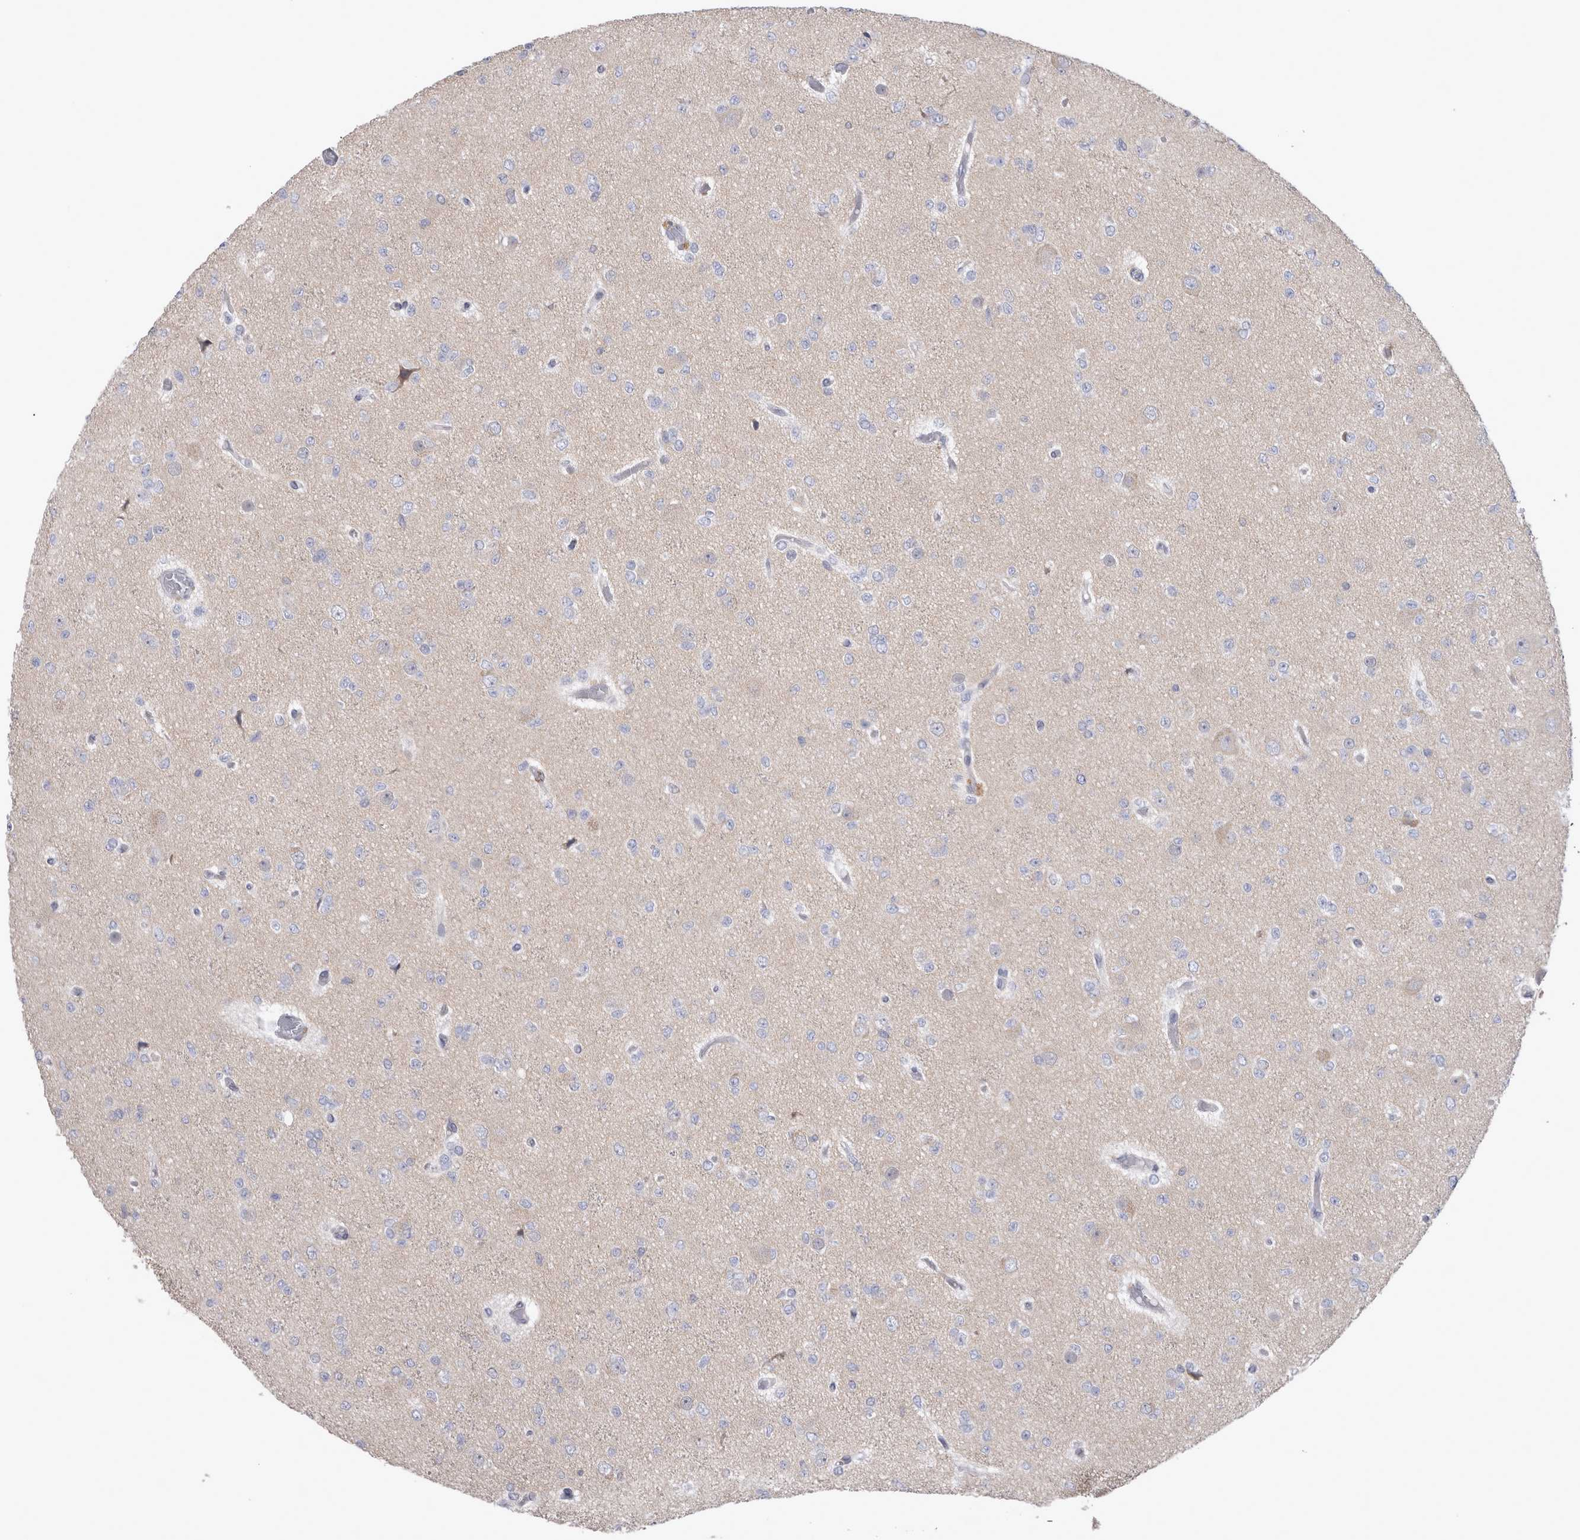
{"staining": {"intensity": "negative", "quantity": "none", "location": "none"}, "tissue": "glioma", "cell_type": "Tumor cells", "image_type": "cancer", "snomed": [{"axis": "morphology", "description": "Glioma, malignant, Low grade"}, {"axis": "topography", "description": "Brain"}], "caption": "This histopathology image is of malignant glioma (low-grade) stained with IHC to label a protein in brown with the nuclei are counter-stained blue. There is no positivity in tumor cells.", "gene": "LRRC40", "patient": {"sex": "female", "age": 22}}